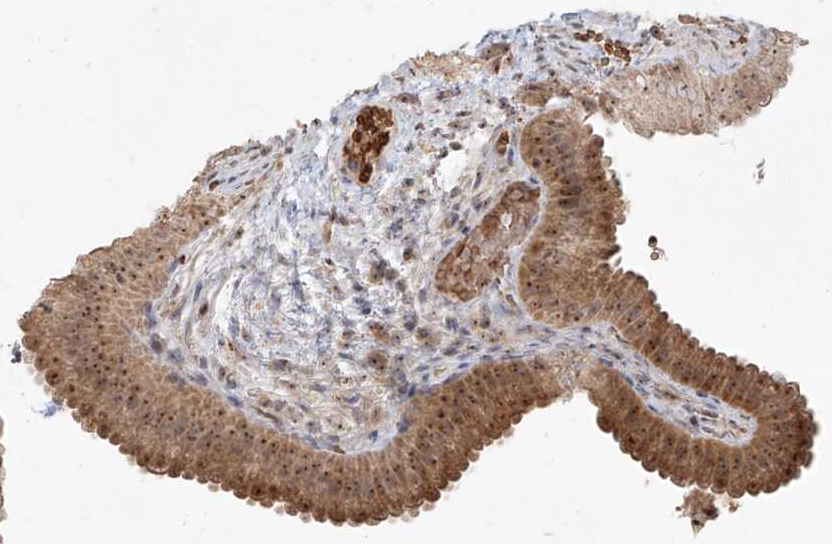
{"staining": {"intensity": "moderate", "quantity": ">75%", "location": "cytoplasmic/membranous,nuclear"}, "tissue": "gallbladder", "cell_type": "Glandular cells", "image_type": "normal", "snomed": [{"axis": "morphology", "description": "Normal tissue, NOS"}, {"axis": "topography", "description": "Gallbladder"}], "caption": "Normal gallbladder was stained to show a protein in brown. There is medium levels of moderate cytoplasmic/membranous,nuclear staining in approximately >75% of glandular cells.", "gene": "BYSL", "patient": {"sex": "female", "age": 30}}